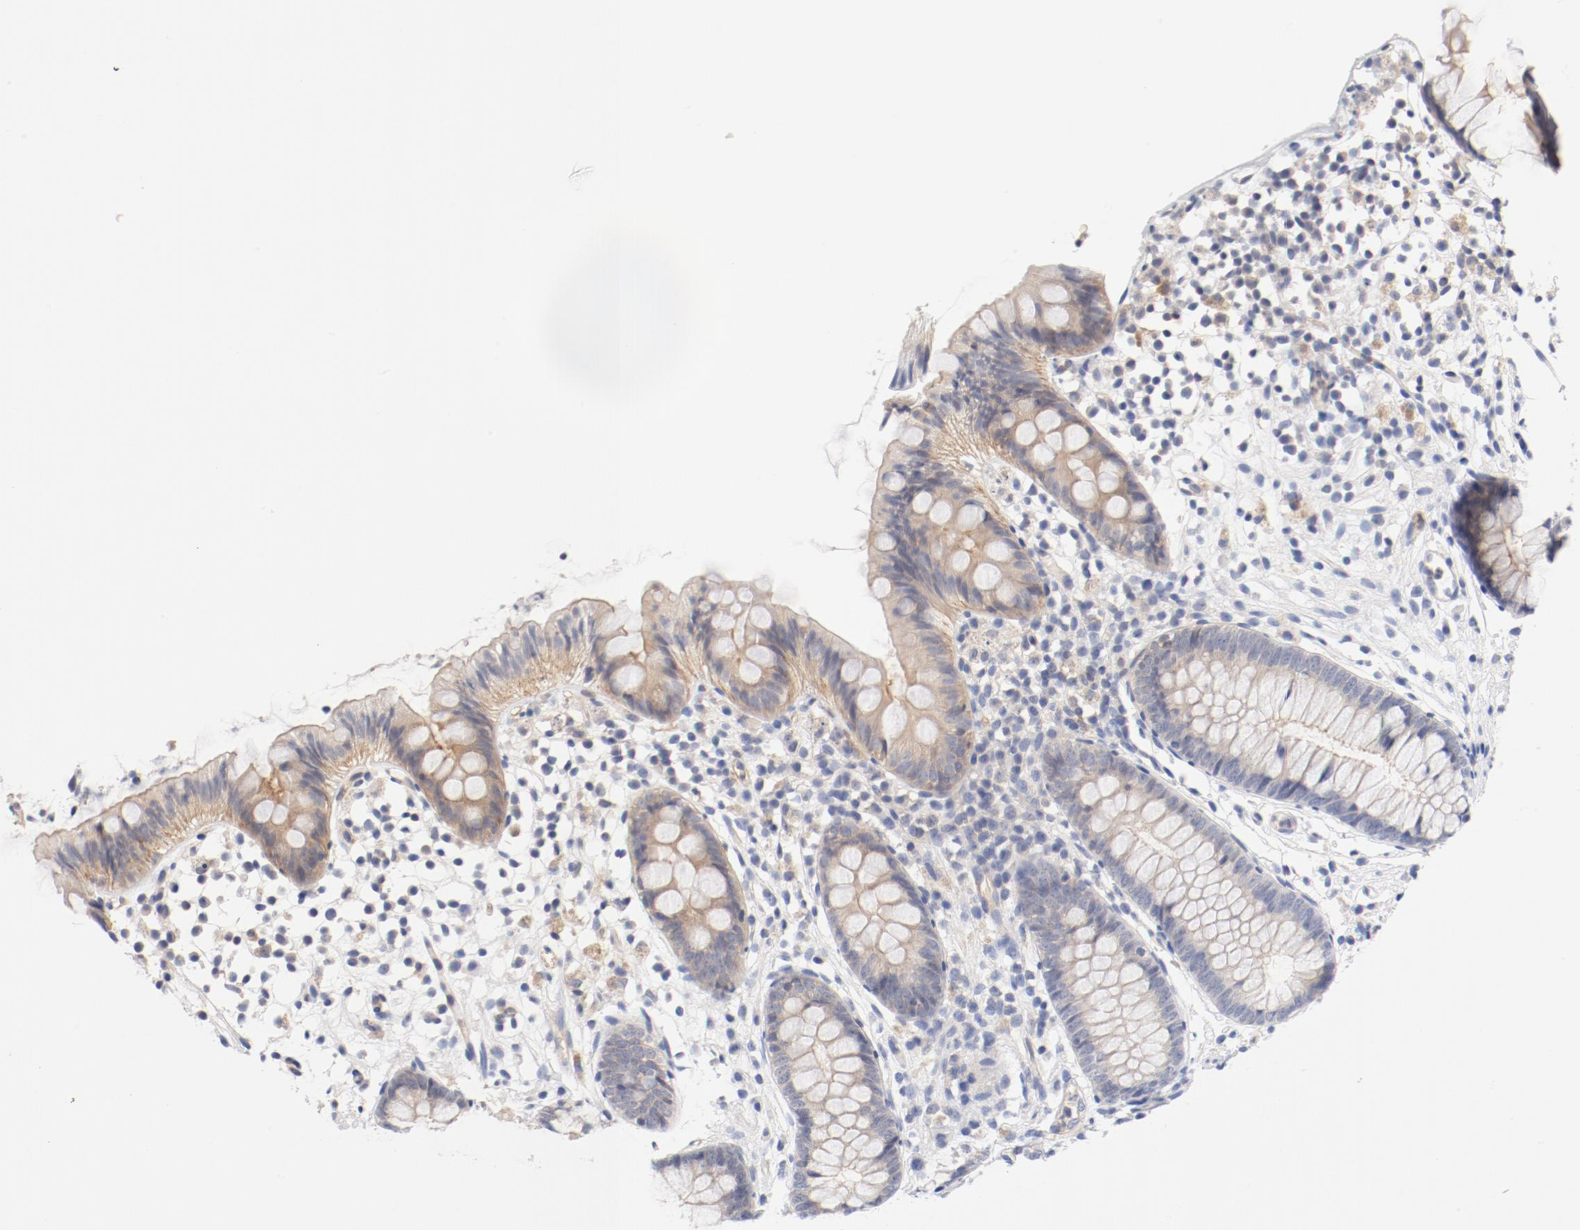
{"staining": {"intensity": "weak", "quantity": "25%-75%", "location": "cytoplasmic/membranous"}, "tissue": "appendix", "cell_type": "Glandular cells", "image_type": "normal", "snomed": [{"axis": "morphology", "description": "Normal tissue, NOS"}, {"axis": "topography", "description": "Appendix"}], "caption": "High-power microscopy captured an immunohistochemistry histopathology image of normal appendix, revealing weak cytoplasmic/membranous staining in approximately 25%-75% of glandular cells. (Stains: DAB in brown, nuclei in blue, Microscopy: brightfield microscopy at high magnification).", "gene": "ZNF267", "patient": {"sex": "male", "age": 38}}